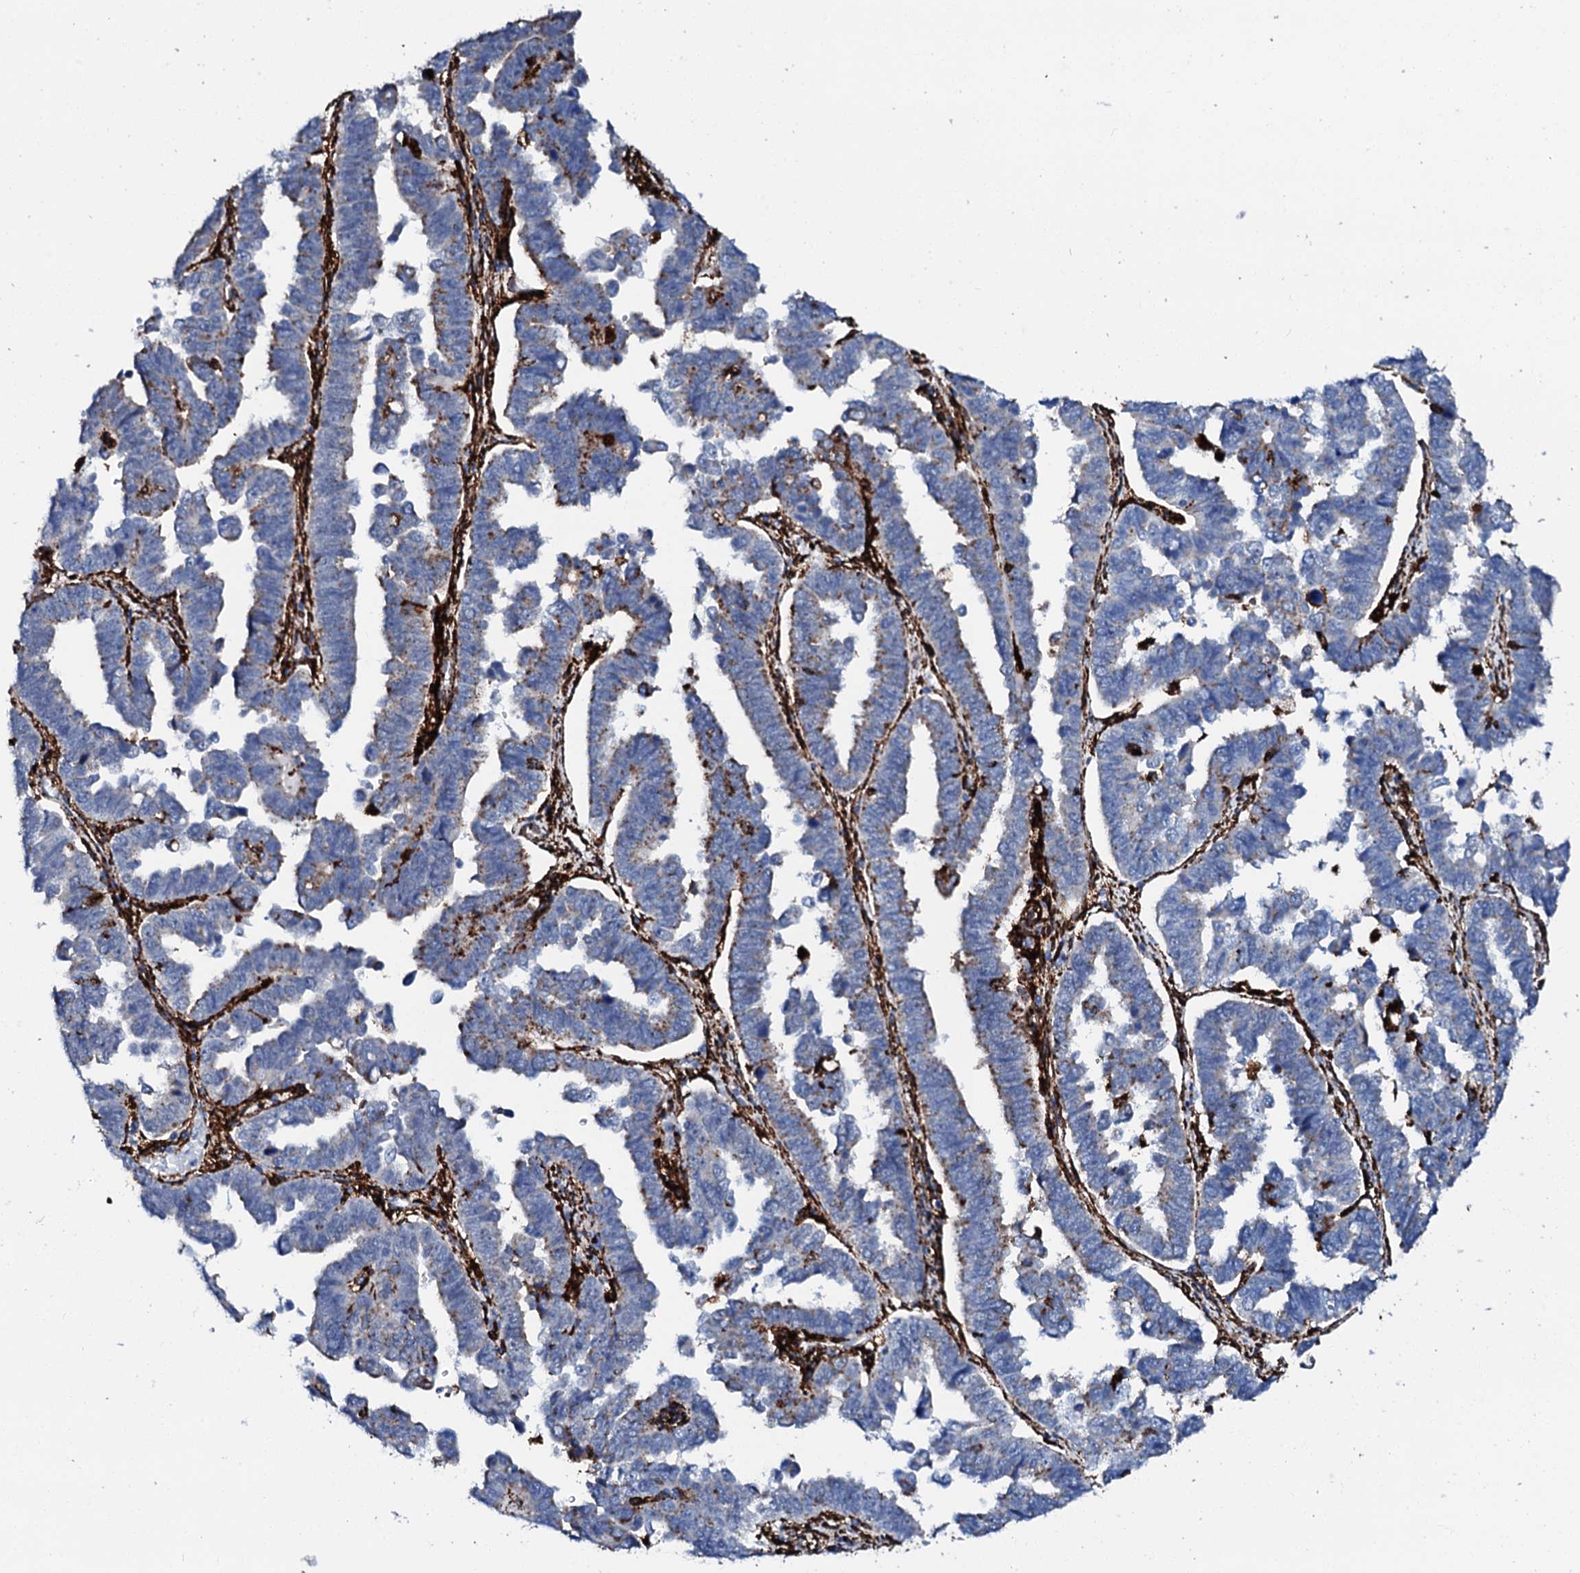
{"staining": {"intensity": "moderate", "quantity": "25%-75%", "location": "cytoplasmic/membranous"}, "tissue": "endometrial cancer", "cell_type": "Tumor cells", "image_type": "cancer", "snomed": [{"axis": "morphology", "description": "Adenocarcinoma, NOS"}, {"axis": "topography", "description": "Endometrium"}], "caption": "The immunohistochemical stain labels moderate cytoplasmic/membranous expression in tumor cells of endometrial cancer tissue.", "gene": "MED13L", "patient": {"sex": "female", "age": 75}}